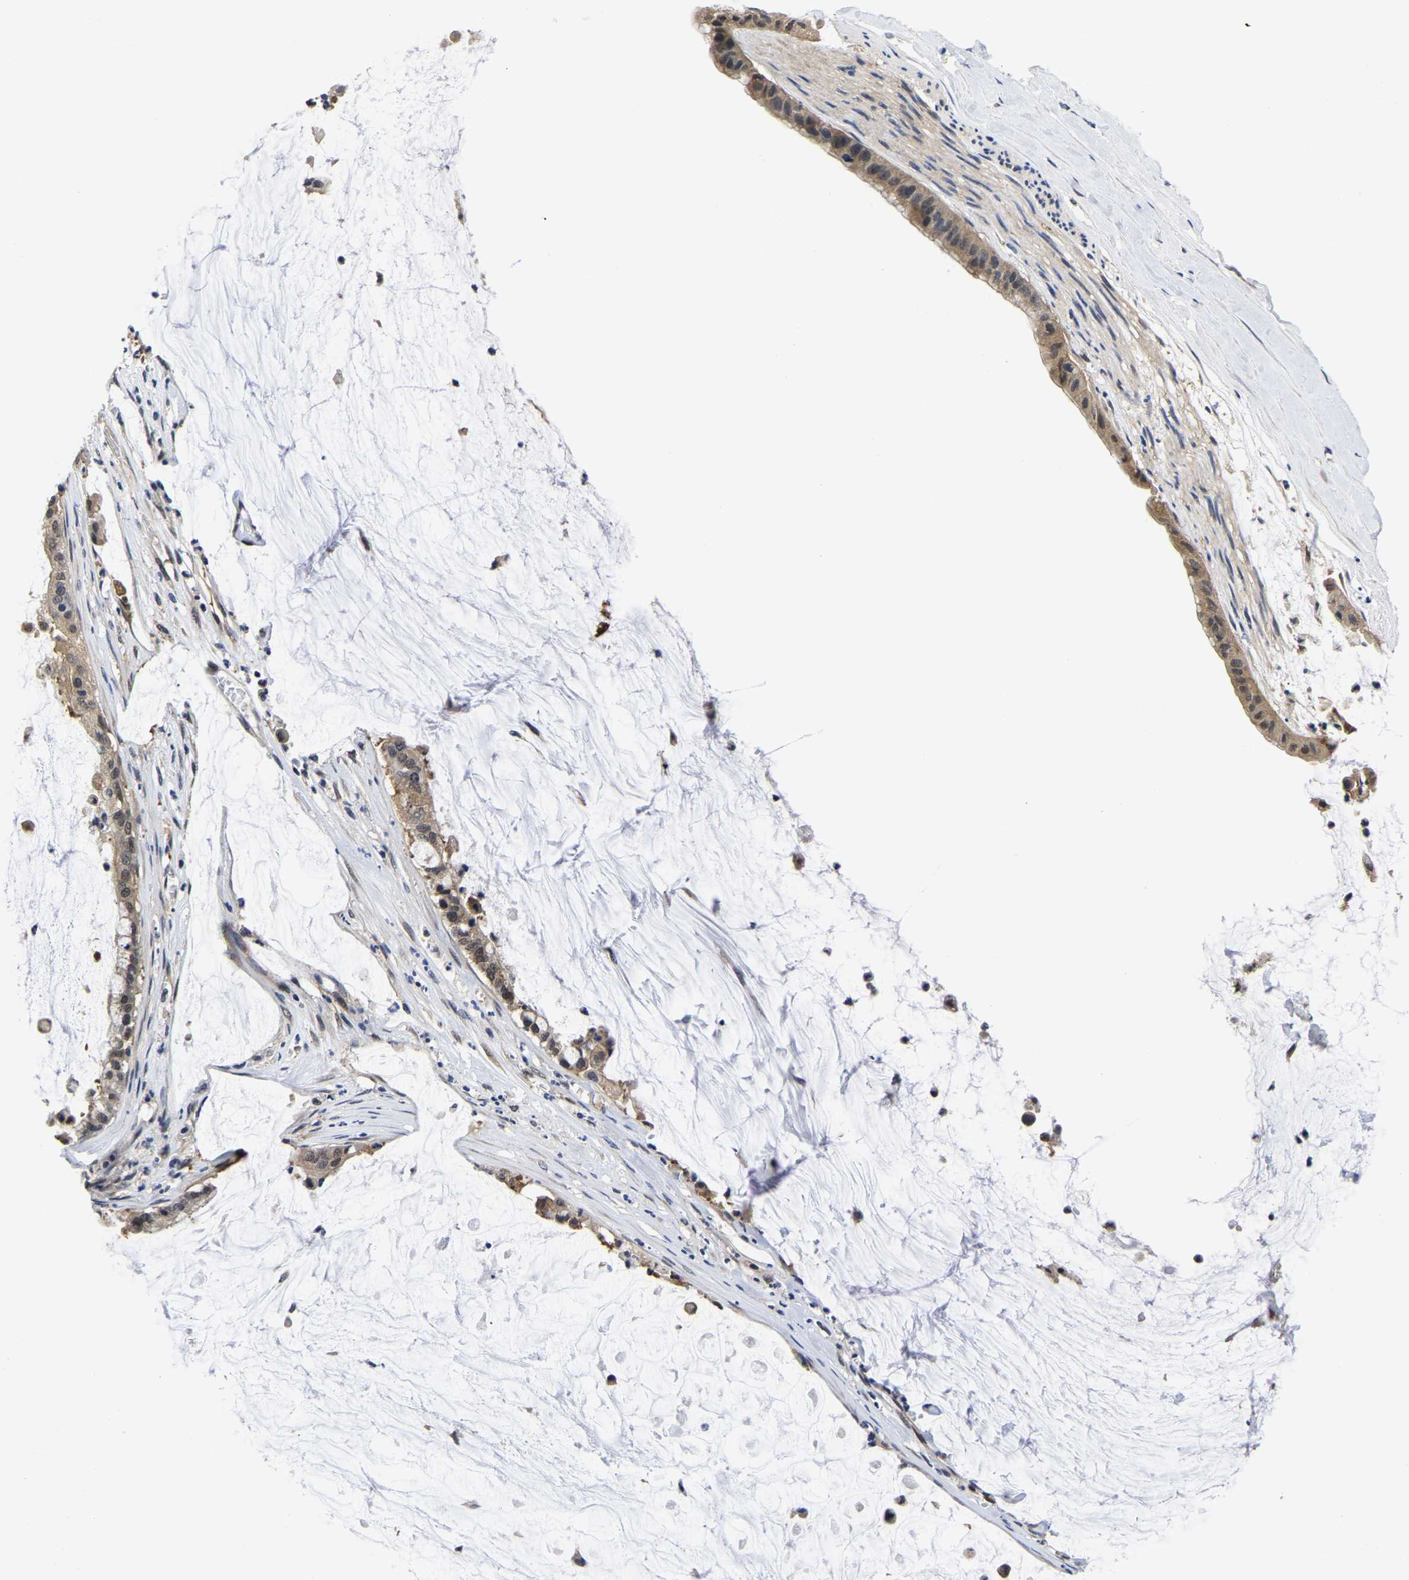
{"staining": {"intensity": "moderate", "quantity": ">75%", "location": "cytoplasmic/membranous,nuclear"}, "tissue": "pancreatic cancer", "cell_type": "Tumor cells", "image_type": "cancer", "snomed": [{"axis": "morphology", "description": "Adenocarcinoma, NOS"}, {"axis": "topography", "description": "Pancreas"}], "caption": "Immunohistochemical staining of human pancreatic cancer exhibits medium levels of moderate cytoplasmic/membranous and nuclear expression in about >75% of tumor cells.", "gene": "MCOLN2", "patient": {"sex": "male", "age": 41}}